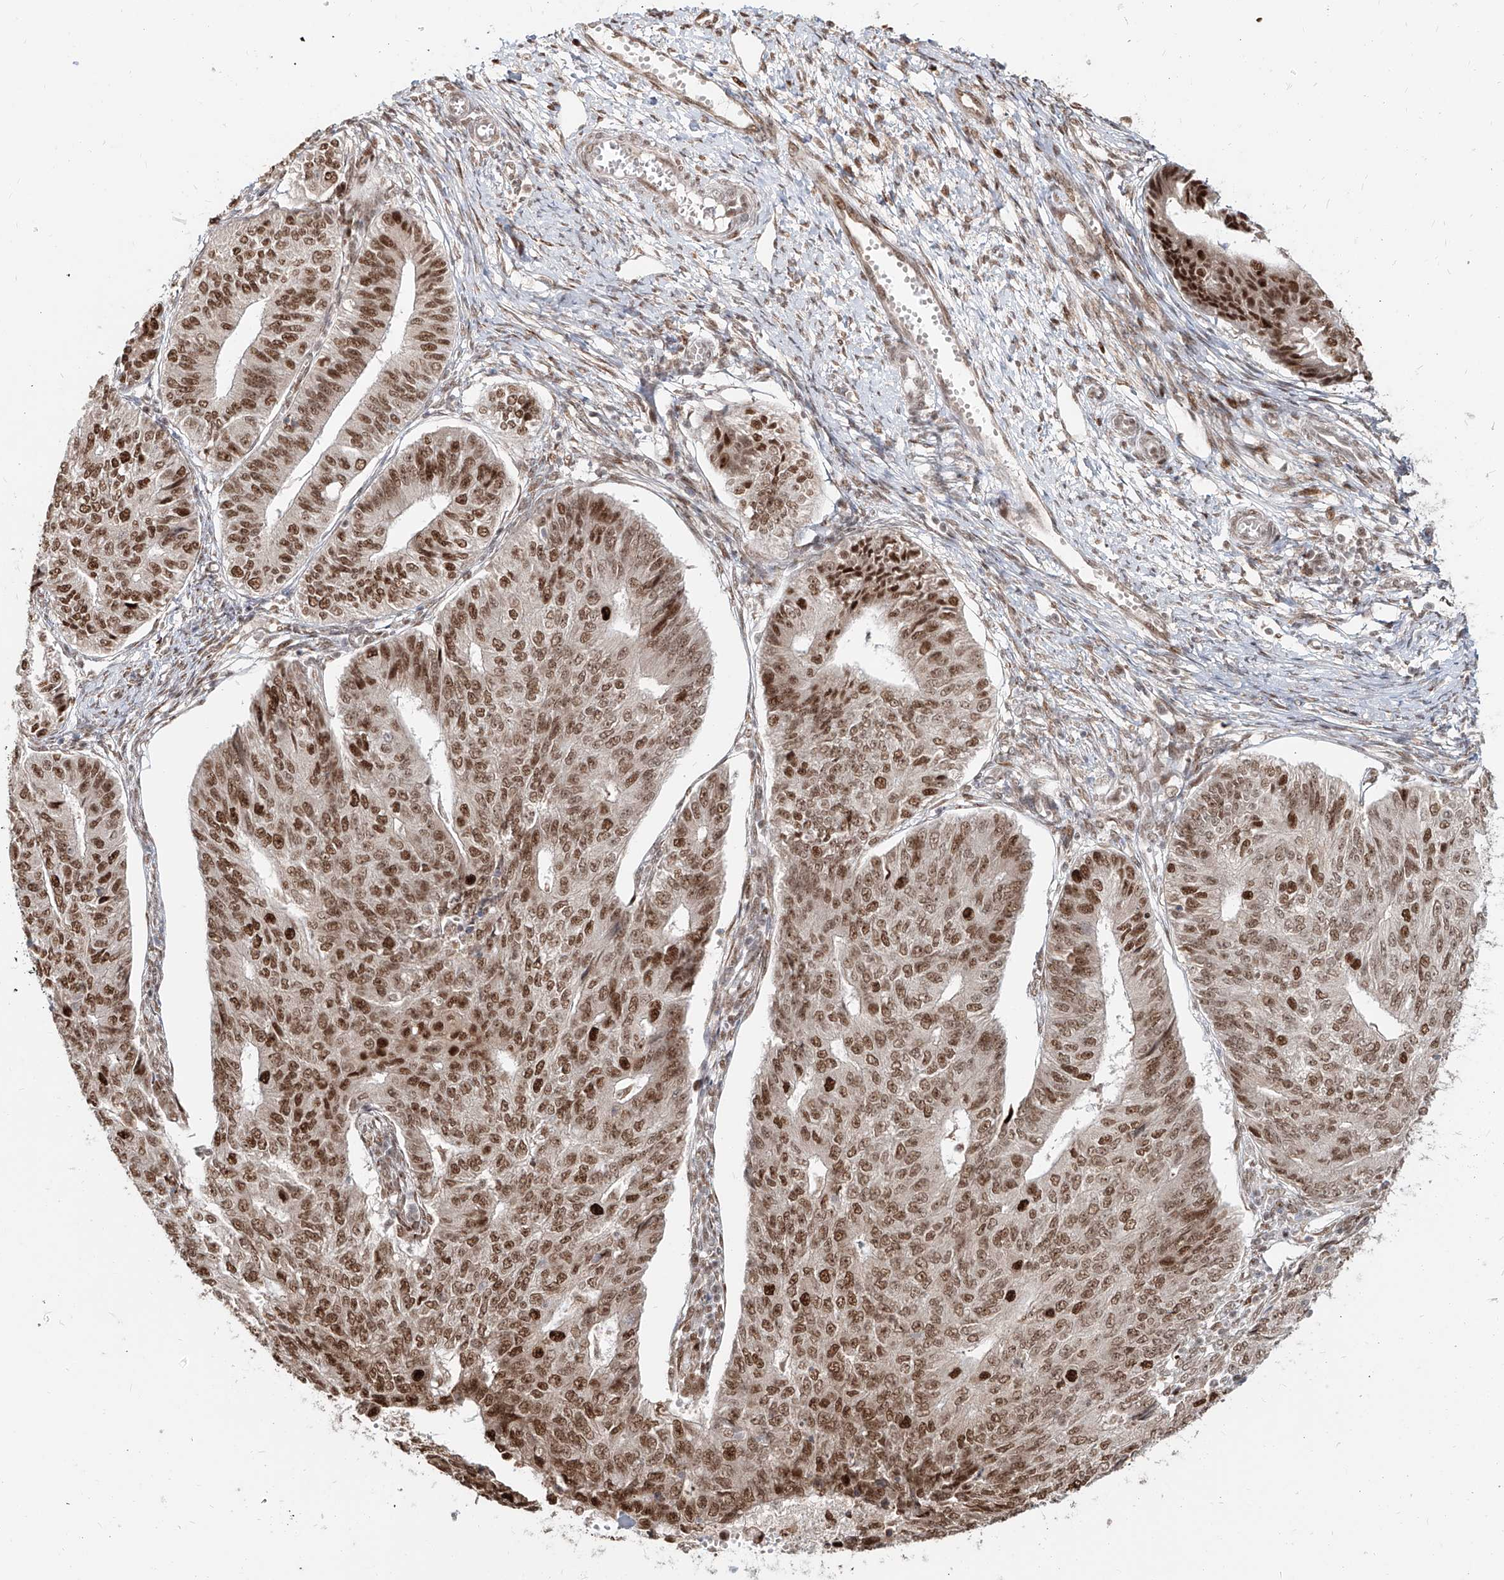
{"staining": {"intensity": "moderate", "quantity": ">75%", "location": "nuclear"}, "tissue": "endometrial cancer", "cell_type": "Tumor cells", "image_type": "cancer", "snomed": [{"axis": "morphology", "description": "Adenocarcinoma, NOS"}, {"axis": "topography", "description": "Endometrium"}], "caption": "This histopathology image reveals immunohistochemistry (IHC) staining of human adenocarcinoma (endometrial), with medium moderate nuclear staining in approximately >75% of tumor cells.", "gene": "ZNF710", "patient": {"sex": "female", "age": 32}}